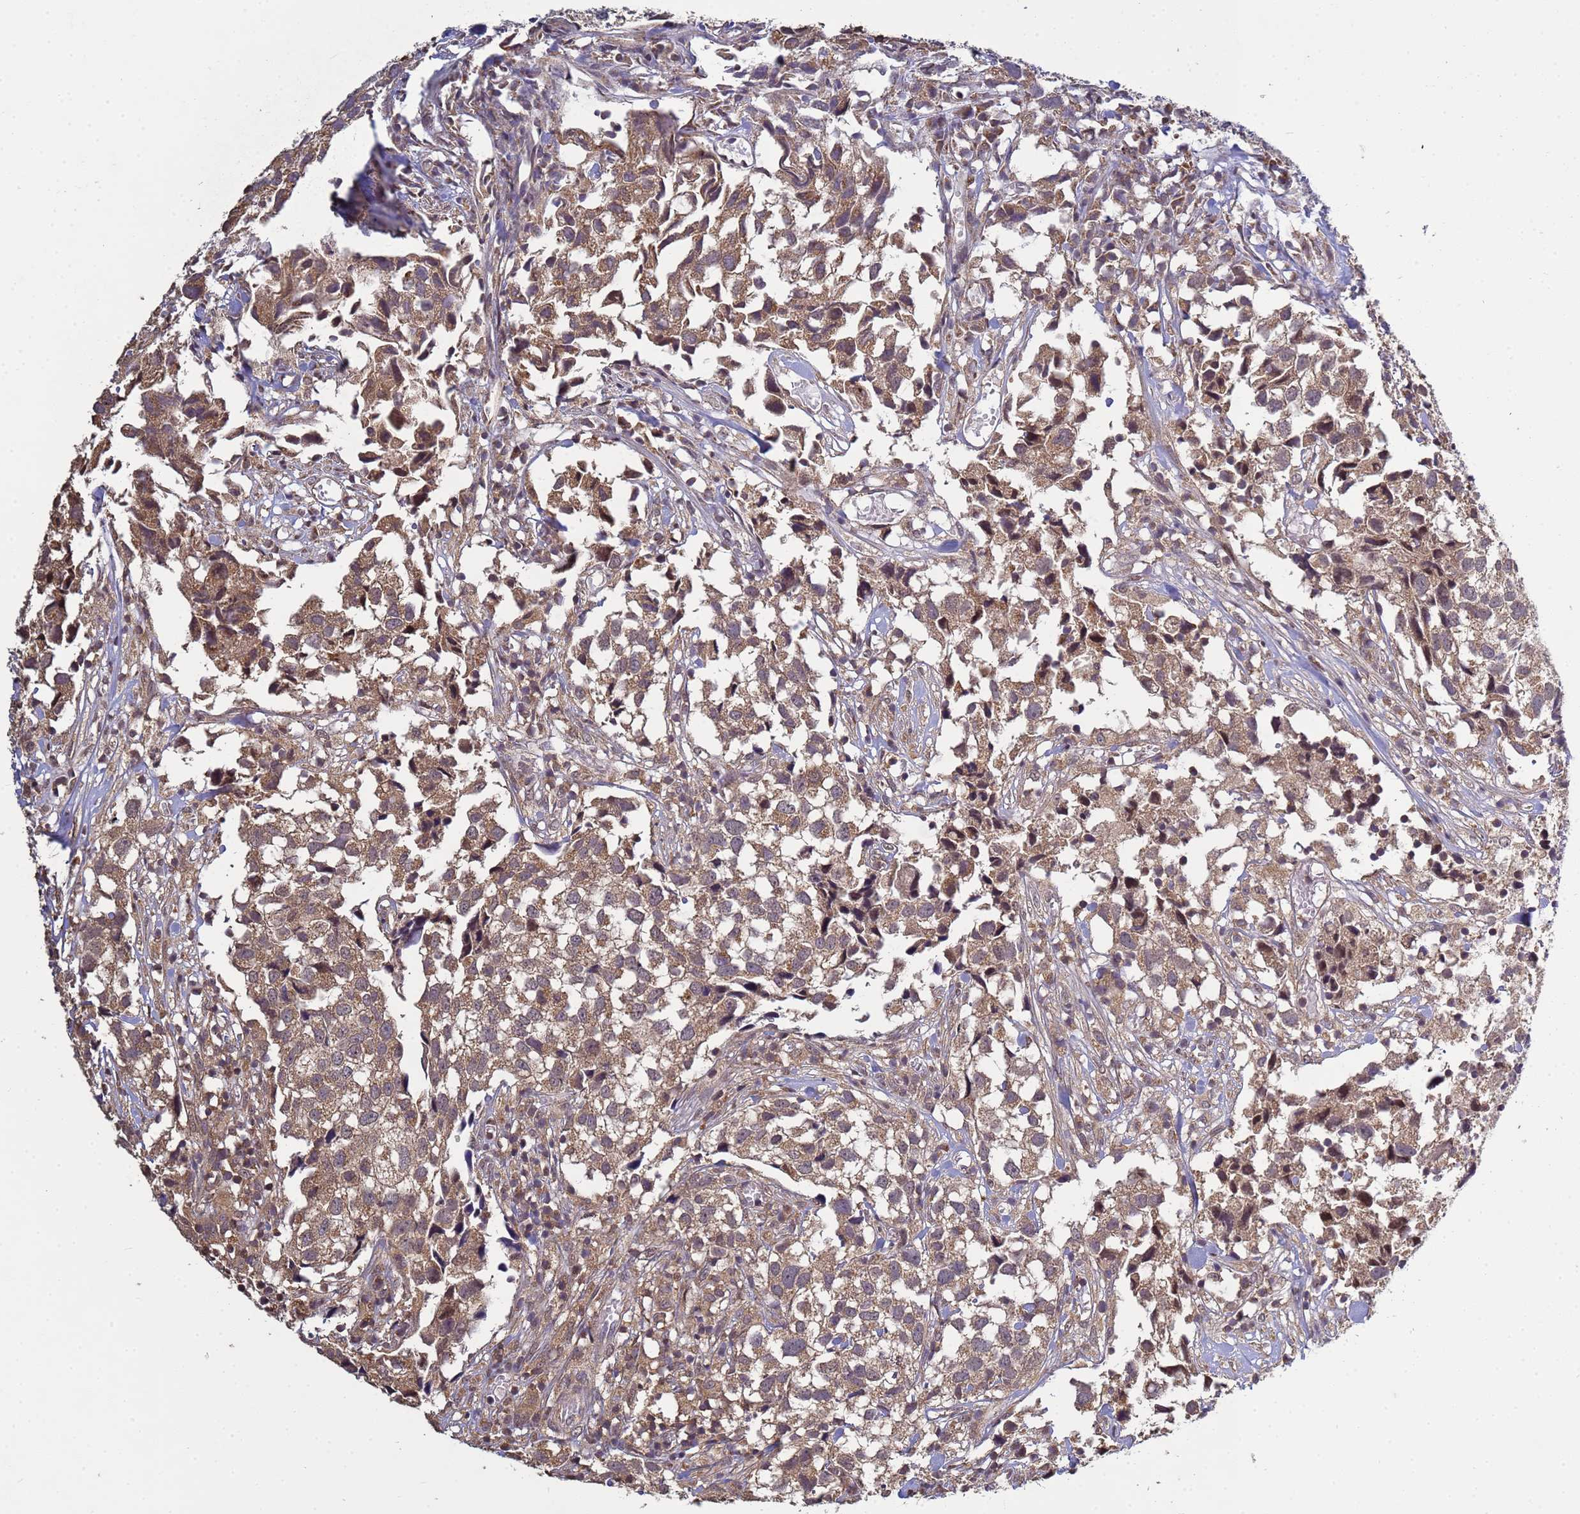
{"staining": {"intensity": "moderate", "quantity": ">75%", "location": "cytoplasmic/membranous"}, "tissue": "urothelial cancer", "cell_type": "Tumor cells", "image_type": "cancer", "snomed": [{"axis": "morphology", "description": "Urothelial carcinoma, High grade"}, {"axis": "topography", "description": "Urinary bladder"}], "caption": "Moderate cytoplasmic/membranous positivity is present in about >75% of tumor cells in urothelial cancer. The staining was performed using DAB (3,3'-diaminobenzidine) to visualize the protein expression in brown, while the nuclei were stained in blue with hematoxylin (Magnification: 20x).", "gene": "P2RX7", "patient": {"sex": "female", "age": 75}}